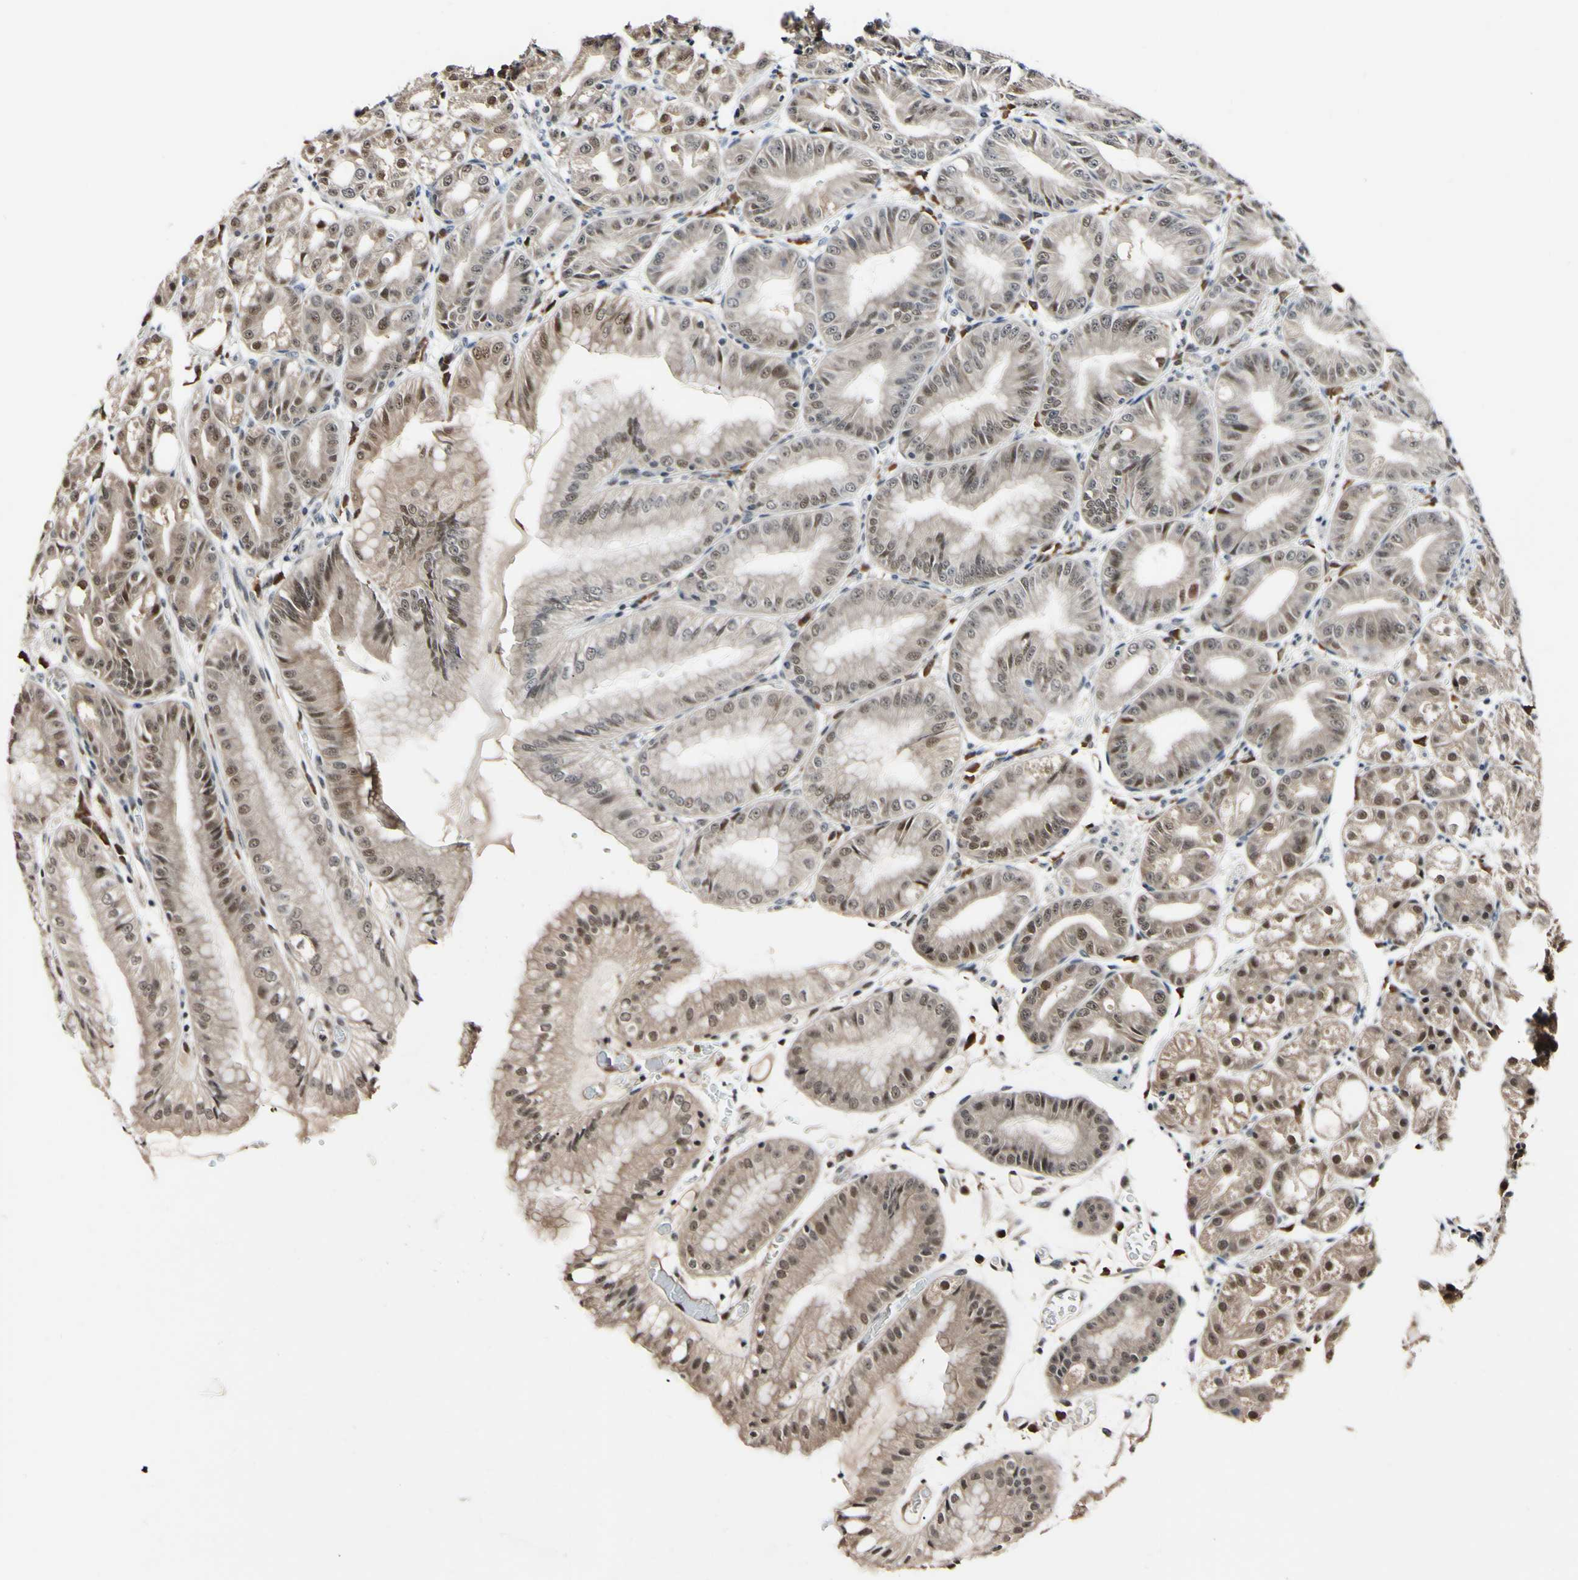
{"staining": {"intensity": "weak", "quantity": ">75%", "location": "cytoplasmic/membranous,nuclear"}, "tissue": "stomach", "cell_type": "Glandular cells", "image_type": "normal", "snomed": [{"axis": "morphology", "description": "Normal tissue, NOS"}, {"axis": "topography", "description": "Stomach, lower"}], "caption": "Immunohistochemistry (IHC) of benign human stomach reveals low levels of weak cytoplasmic/membranous,nuclear expression in approximately >75% of glandular cells. The protein is stained brown, and the nuclei are stained in blue (DAB (3,3'-diaminobenzidine) IHC with brightfield microscopy, high magnification).", "gene": "PSMD10", "patient": {"sex": "male", "age": 71}}